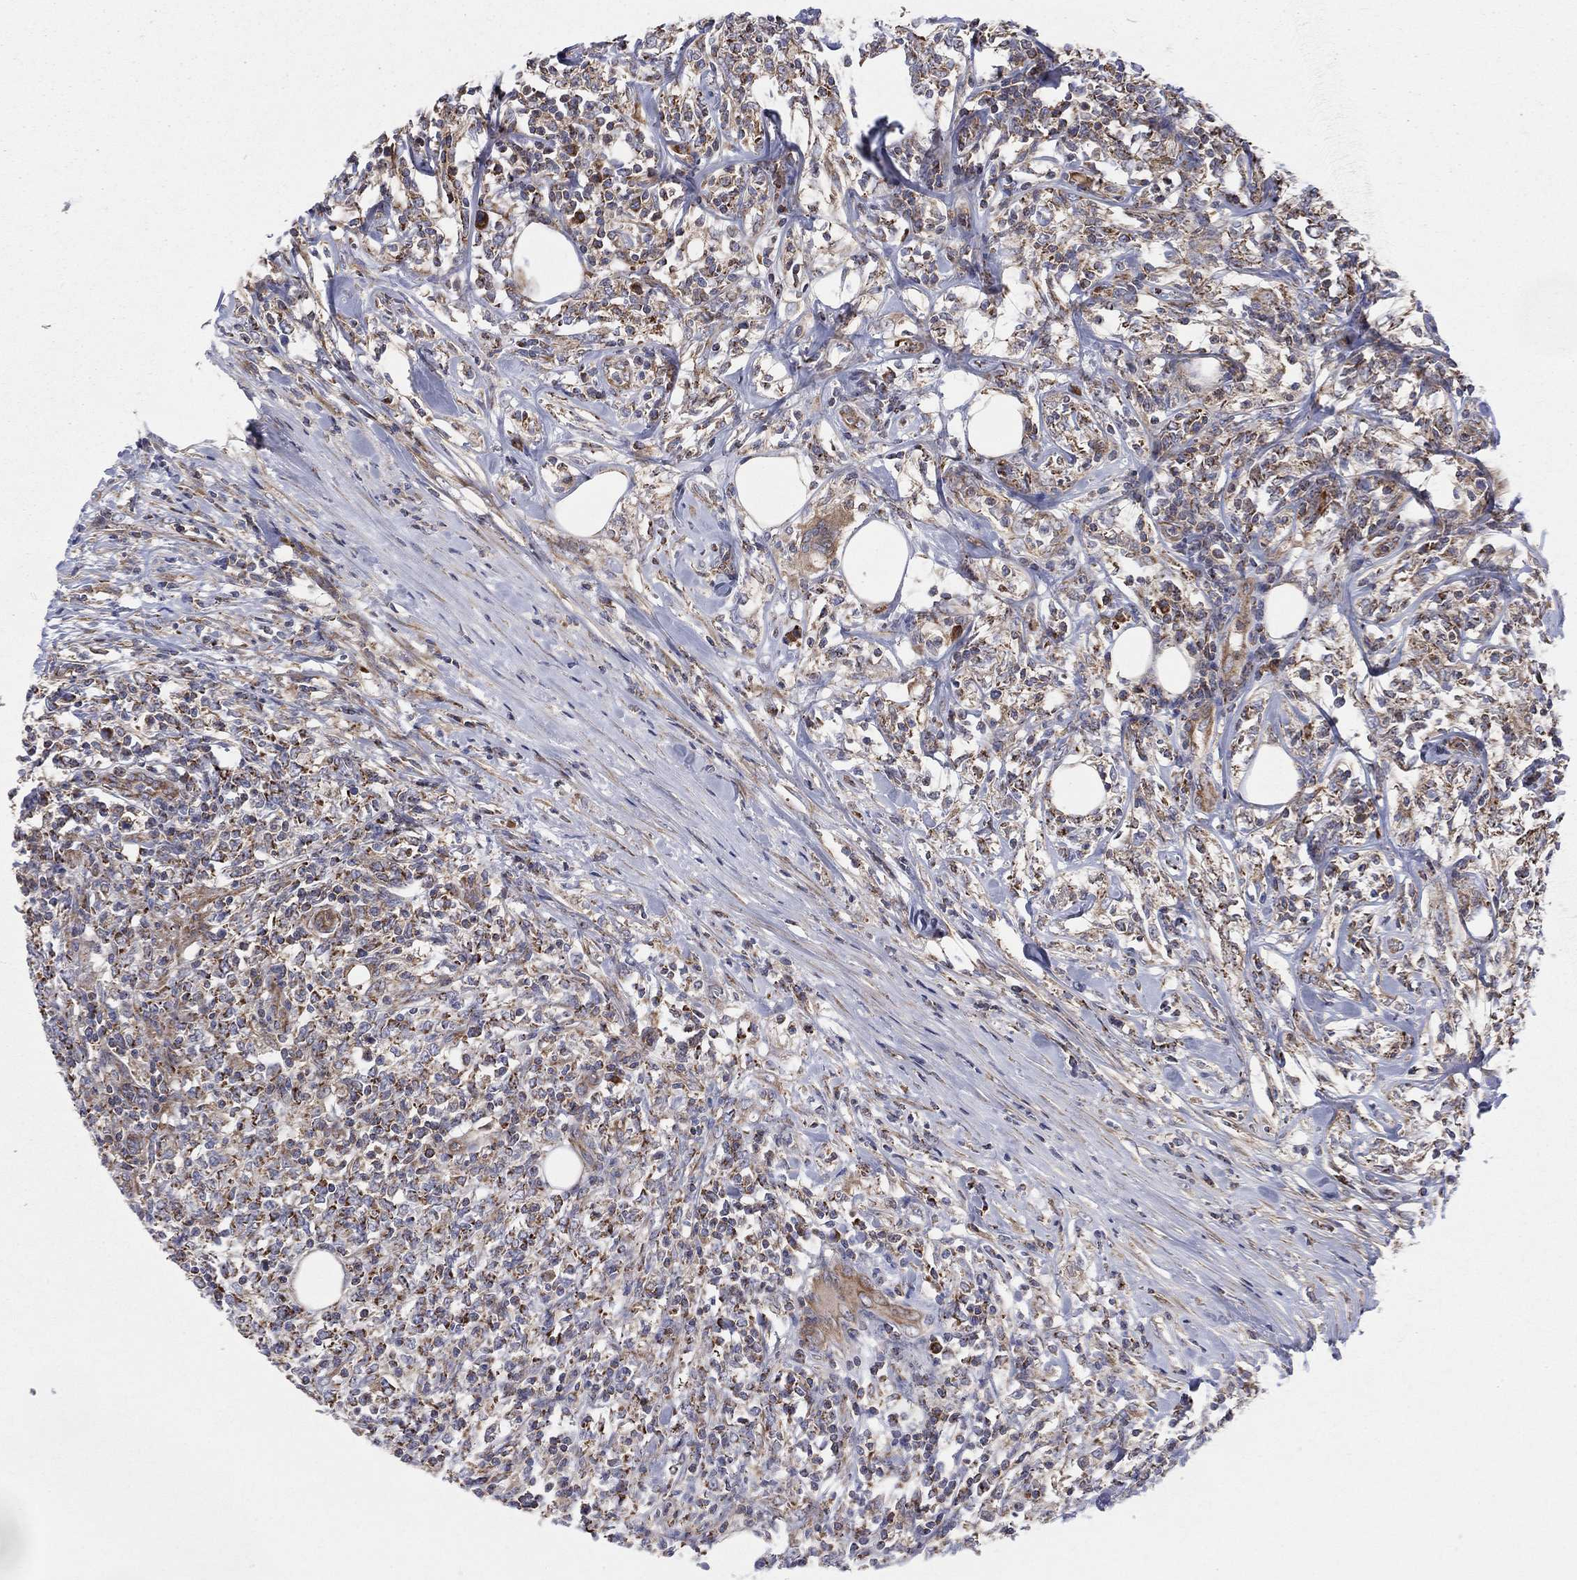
{"staining": {"intensity": "moderate", "quantity": "25%-75%", "location": "cytoplasmic/membranous"}, "tissue": "lymphoma", "cell_type": "Tumor cells", "image_type": "cancer", "snomed": [{"axis": "morphology", "description": "Malignant lymphoma, non-Hodgkin's type, High grade"}, {"axis": "topography", "description": "Lymph node"}], "caption": "Immunohistochemical staining of lymphoma displays medium levels of moderate cytoplasmic/membranous staining in about 25%-75% of tumor cells.", "gene": "MIX23", "patient": {"sex": "female", "age": 84}}